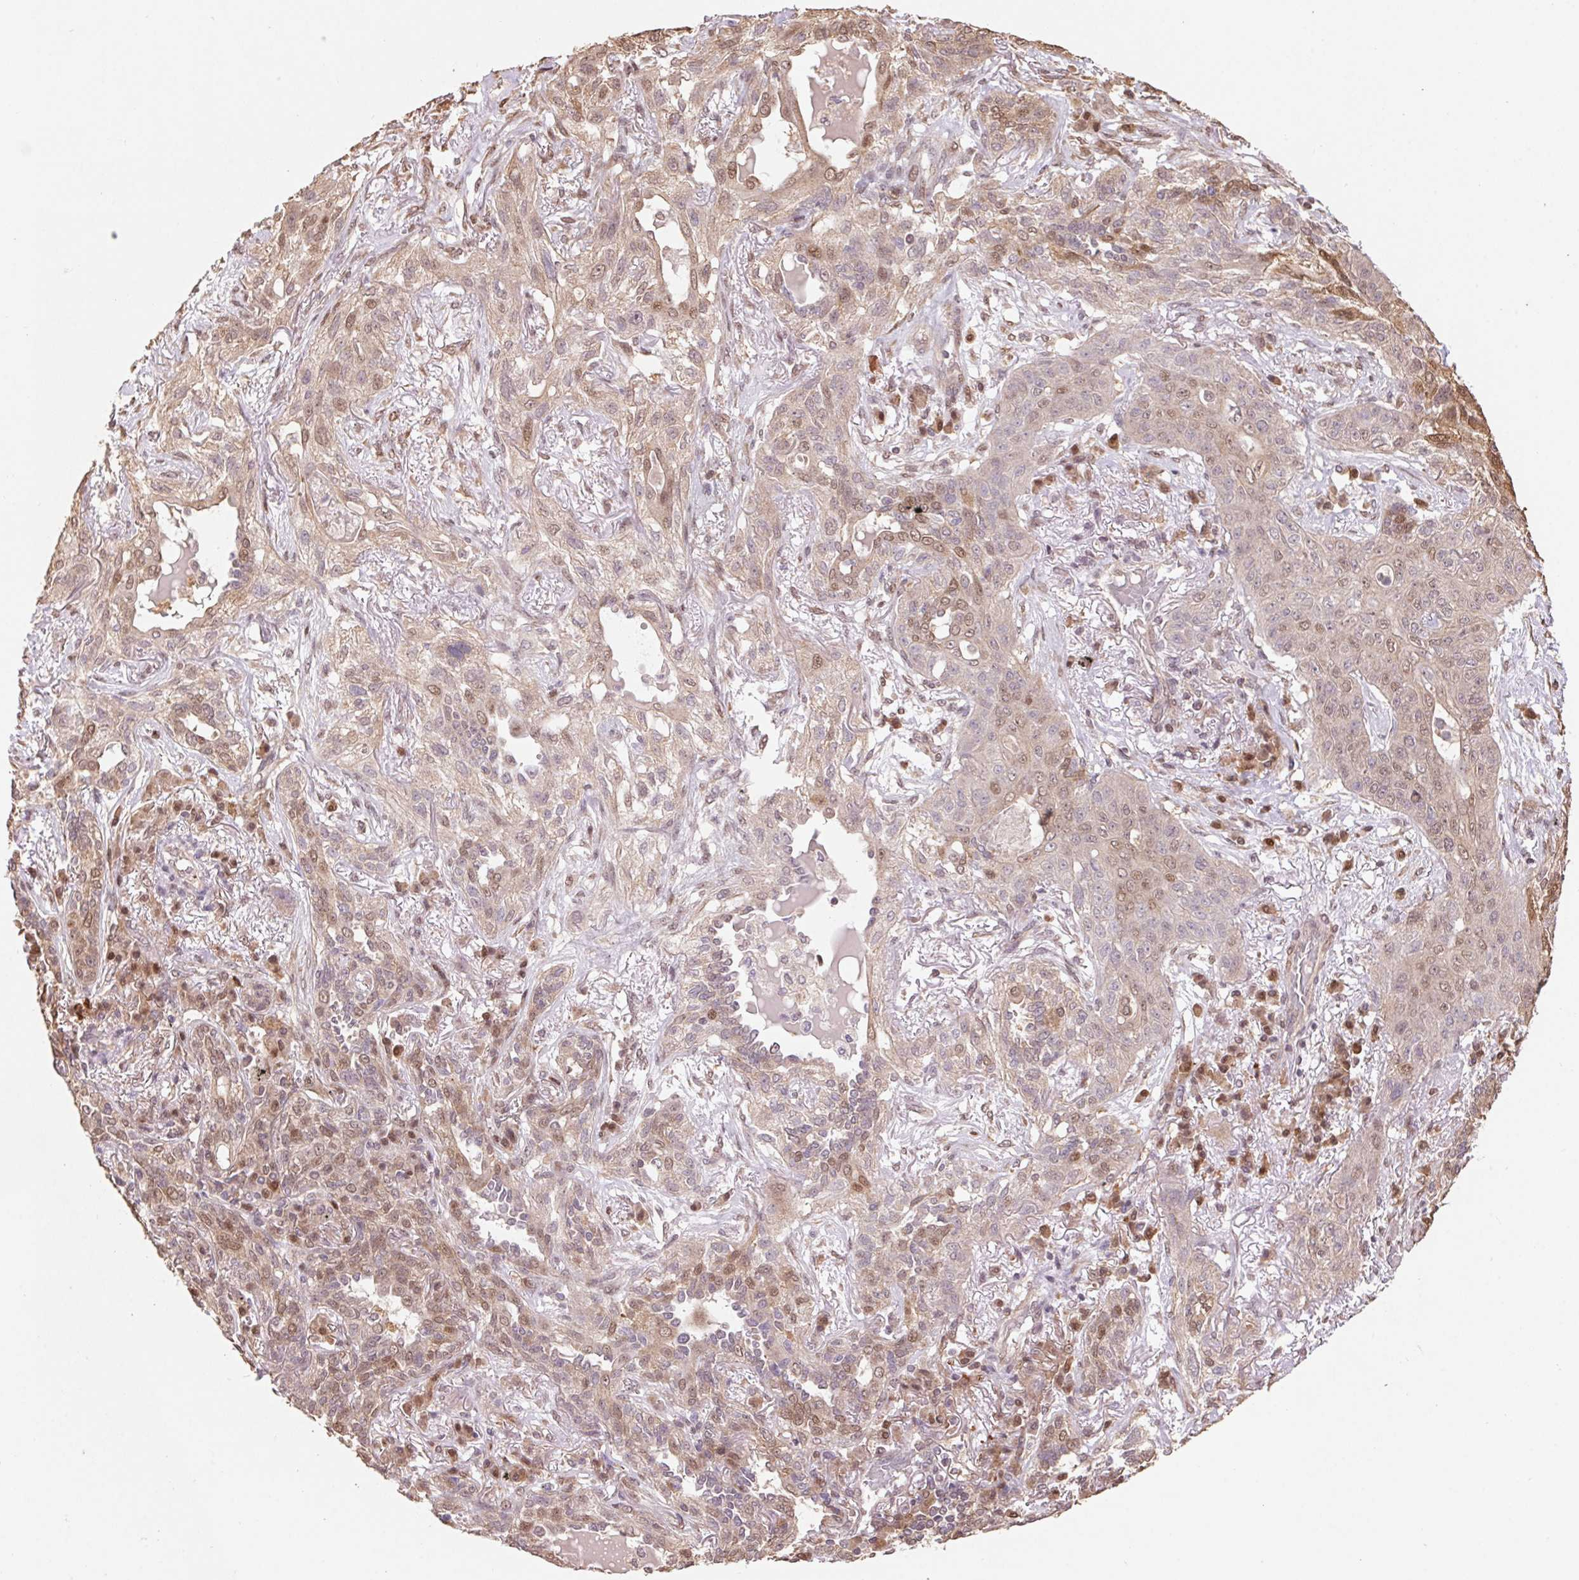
{"staining": {"intensity": "moderate", "quantity": "25%-75%", "location": "cytoplasmic/membranous,nuclear"}, "tissue": "lung cancer", "cell_type": "Tumor cells", "image_type": "cancer", "snomed": [{"axis": "morphology", "description": "Squamous cell carcinoma, NOS"}, {"axis": "topography", "description": "Lung"}], "caption": "Immunohistochemistry histopathology image of neoplastic tissue: lung cancer (squamous cell carcinoma) stained using immunohistochemistry demonstrates medium levels of moderate protein expression localized specifically in the cytoplasmic/membranous and nuclear of tumor cells, appearing as a cytoplasmic/membranous and nuclear brown color.", "gene": "CUTA", "patient": {"sex": "female", "age": 70}}